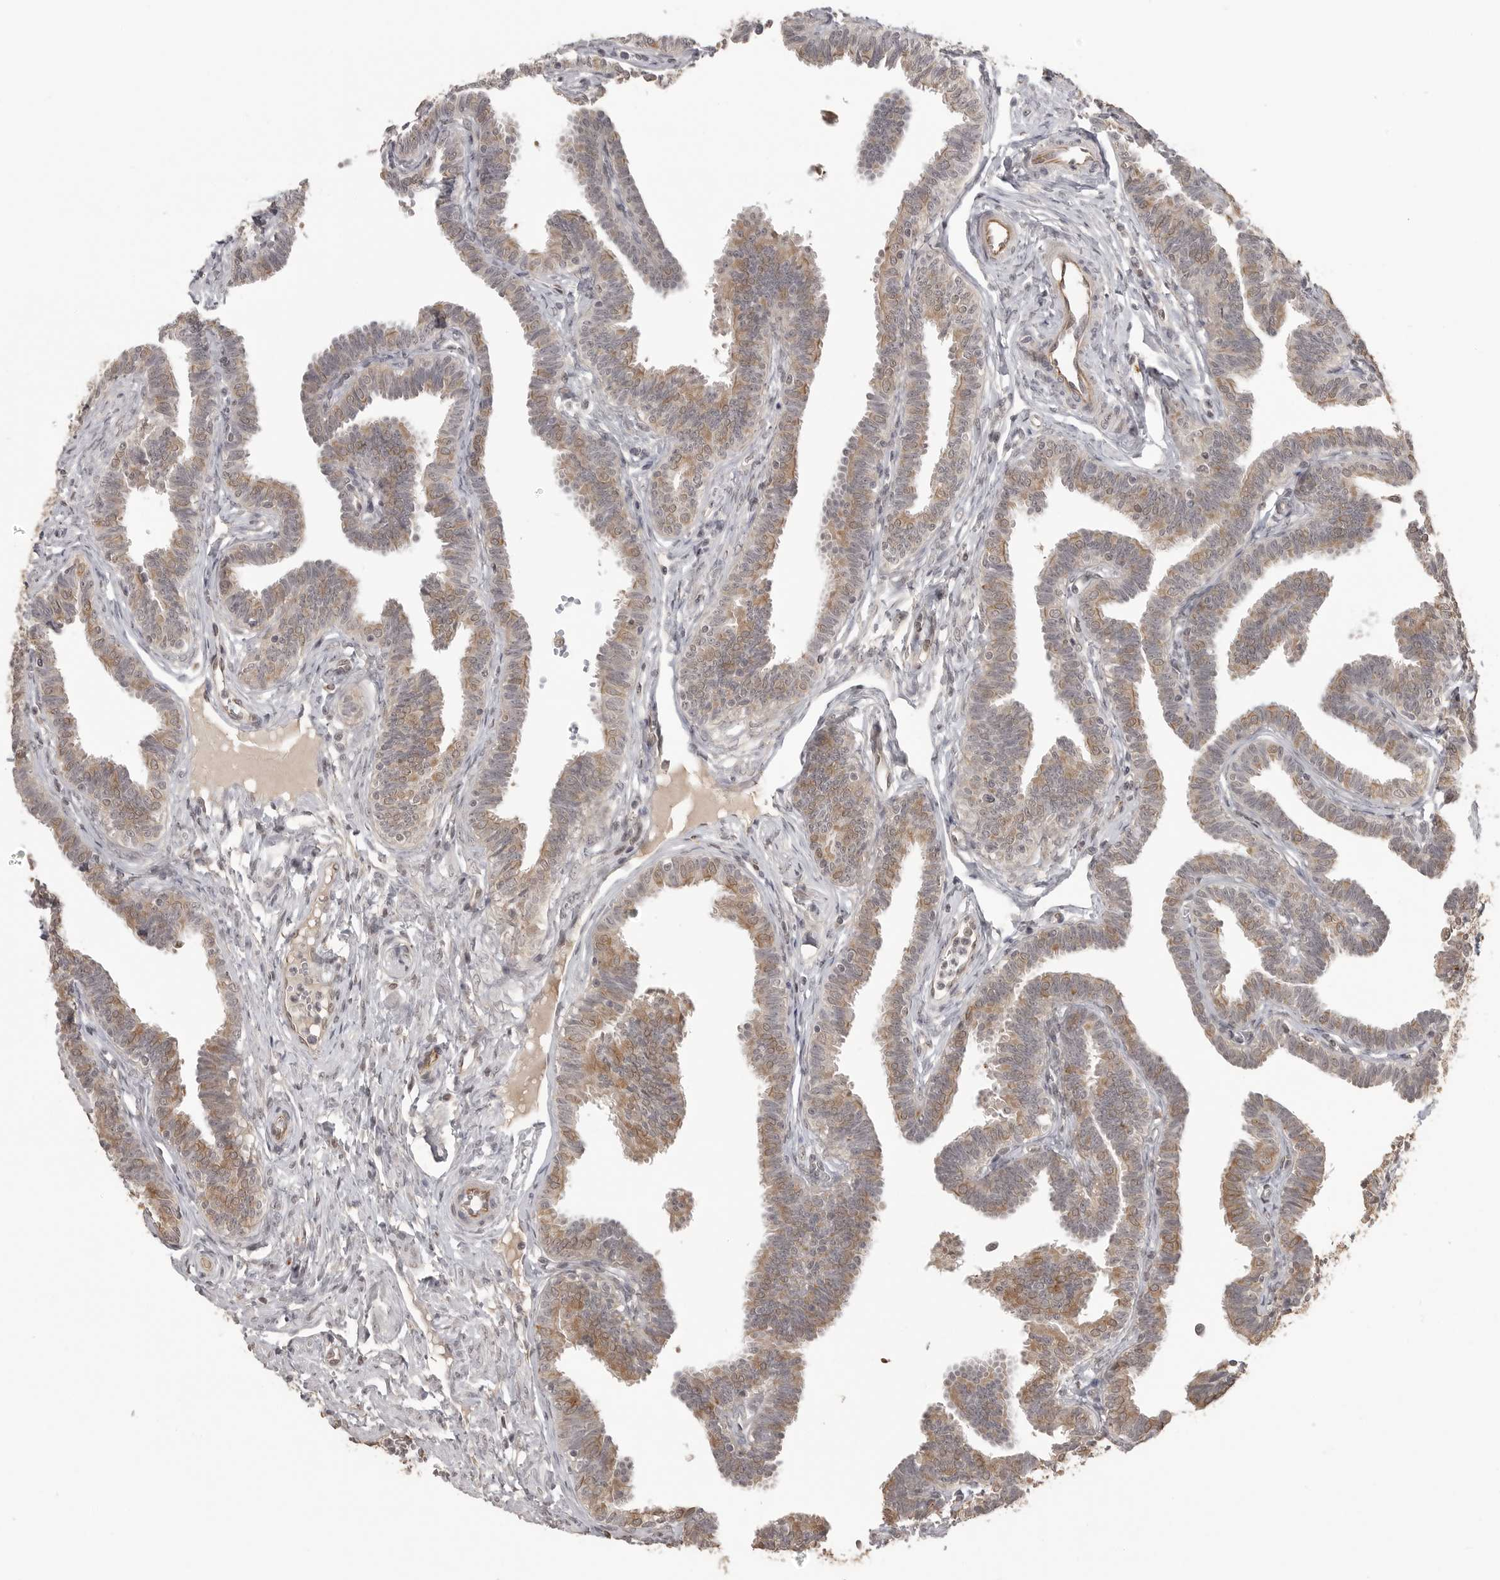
{"staining": {"intensity": "moderate", "quantity": ">75%", "location": "cytoplasmic/membranous"}, "tissue": "fallopian tube", "cell_type": "Glandular cells", "image_type": "normal", "snomed": [{"axis": "morphology", "description": "Normal tissue, NOS"}, {"axis": "topography", "description": "Fallopian tube"}, {"axis": "topography", "description": "Ovary"}], "caption": "Immunohistochemistry (IHC) image of unremarkable fallopian tube: fallopian tube stained using immunohistochemistry (IHC) demonstrates medium levels of moderate protein expression localized specifically in the cytoplasmic/membranous of glandular cells, appearing as a cytoplasmic/membranous brown color.", "gene": "SMG8", "patient": {"sex": "female", "age": 23}}